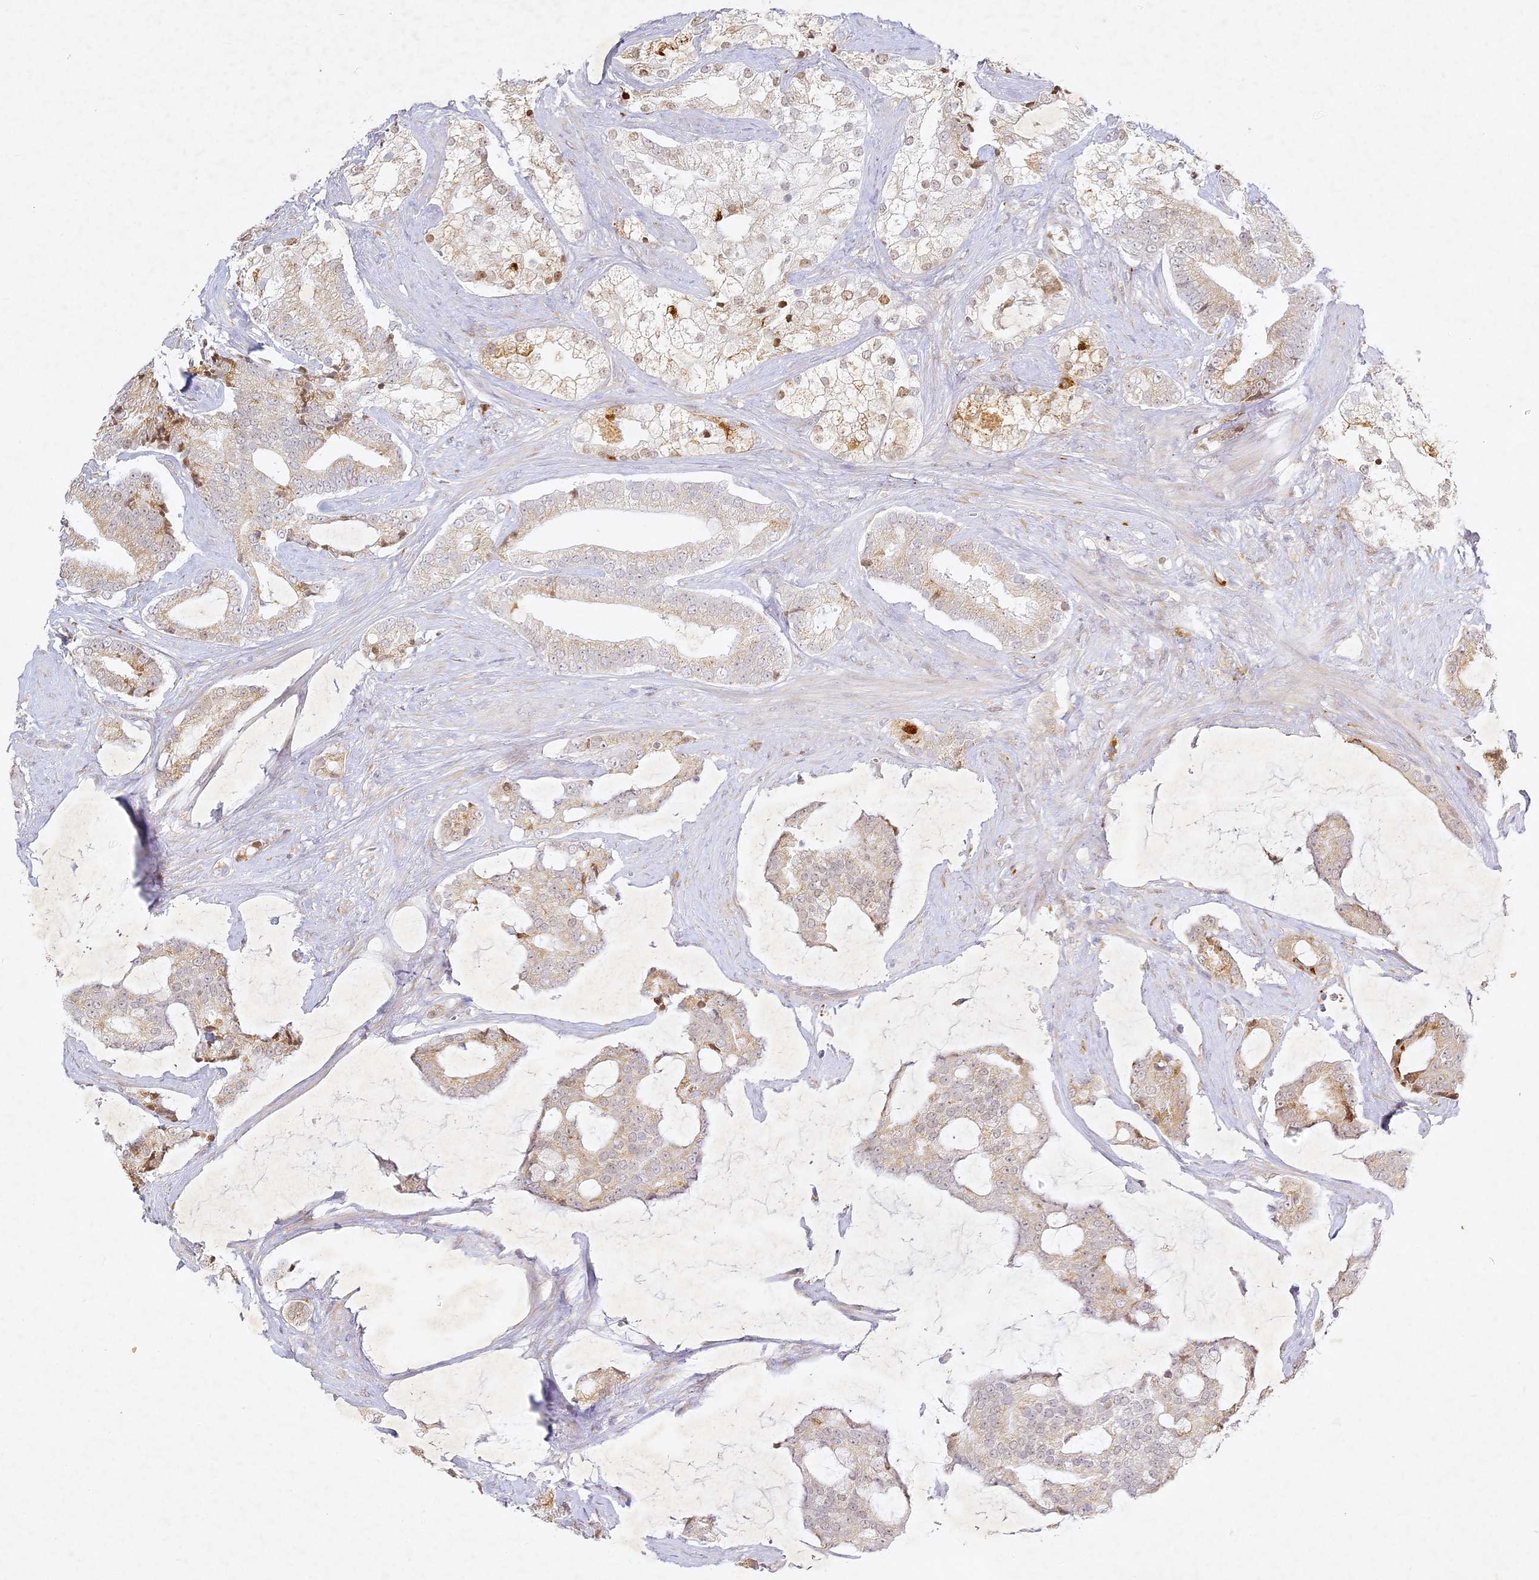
{"staining": {"intensity": "strong", "quantity": "<25%", "location": "cytoplasmic/membranous"}, "tissue": "prostate cancer", "cell_type": "Tumor cells", "image_type": "cancer", "snomed": [{"axis": "morphology", "description": "Adenocarcinoma, Low grade"}, {"axis": "topography", "description": "Prostate"}], "caption": "DAB (3,3'-diaminobenzidine) immunohistochemical staining of prostate cancer (low-grade adenocarcinoma) reveals strong cytoplasmic/membranous protein staining in approximately <25% of tumor cells.", "gene": "SLC30A5", "patient": {"sex": "male", "age": 58}}